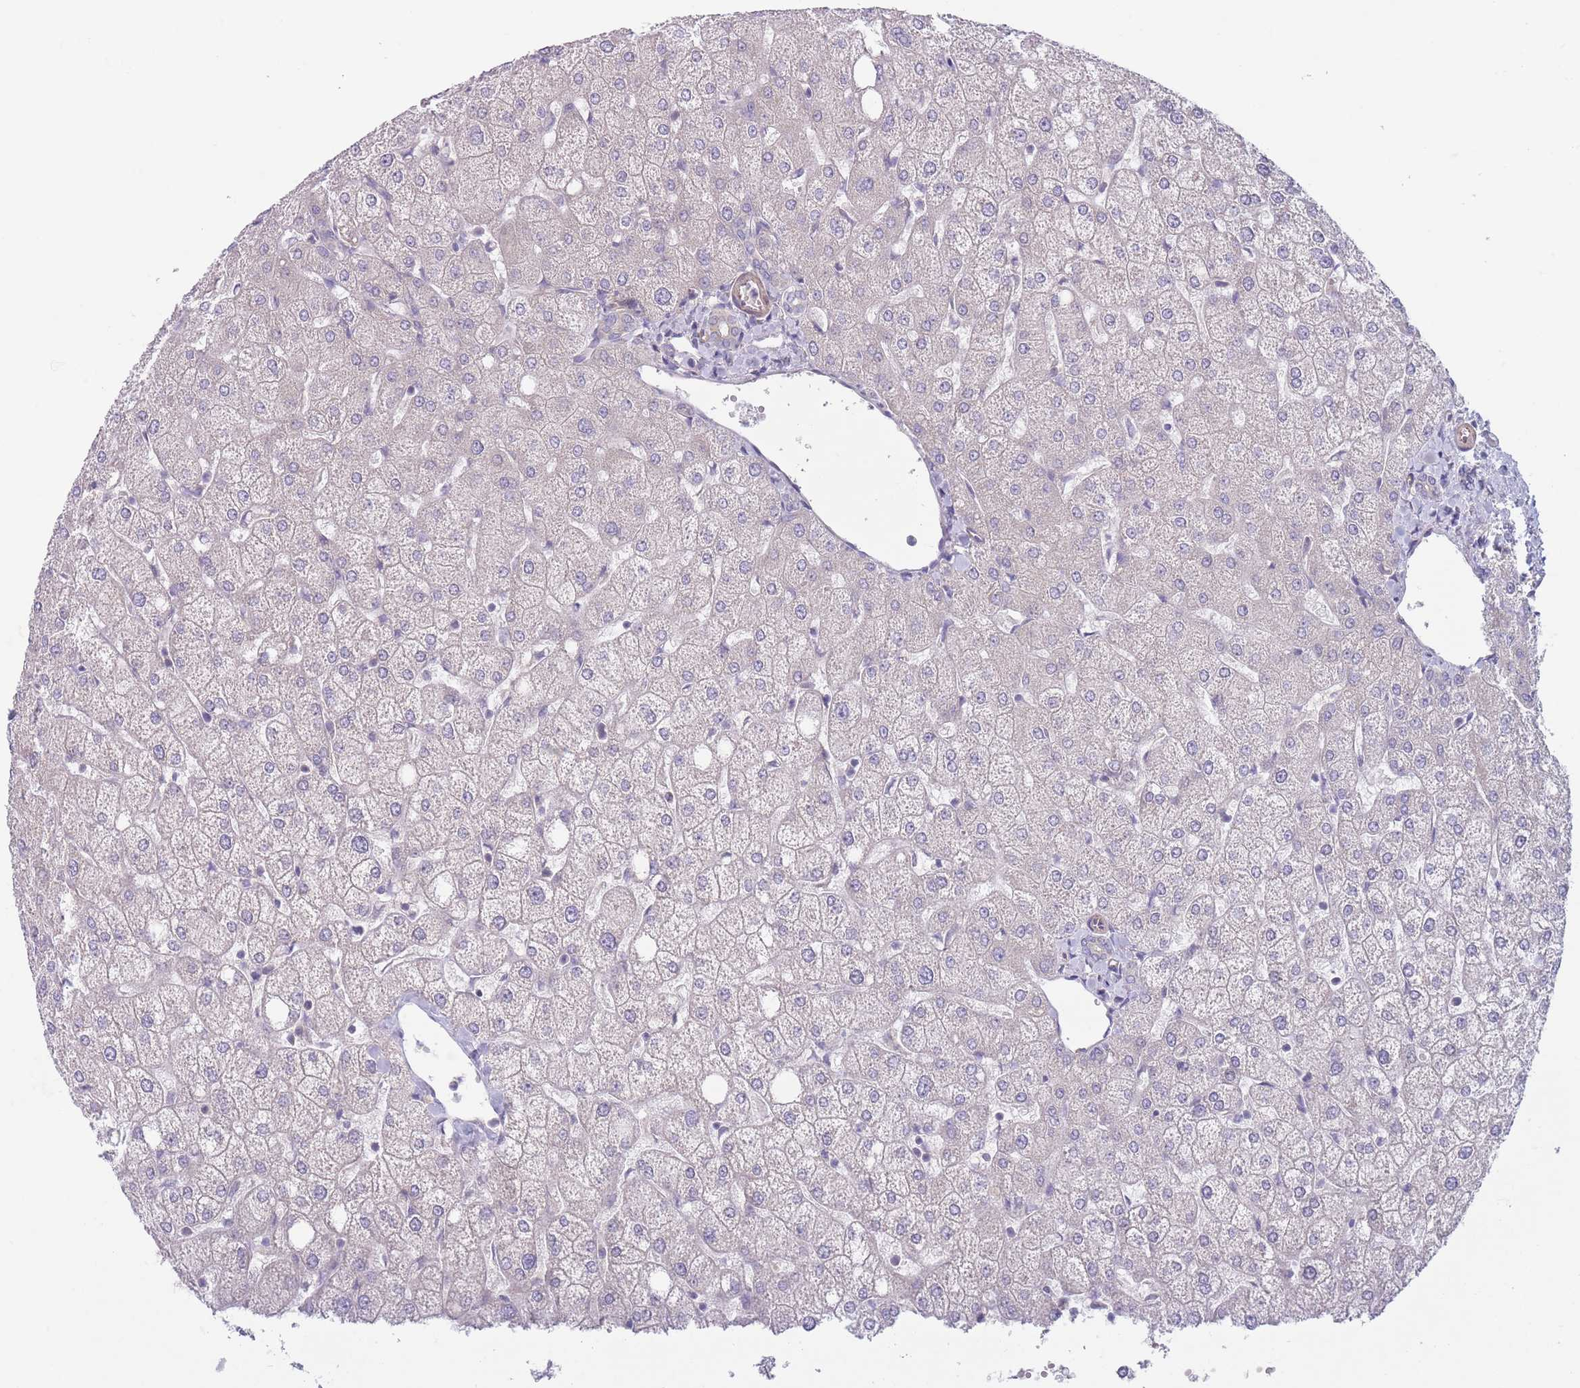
{"staining": {"intensity": "negative", "quantity": "none", "location": "none"}, "tissue": "liver", "cell_type": "Cholangiocytes", "image_type": "normal", "snomed": [{"axis": "morphology", "description": "Normal tissue, NOS"}, {"axis": "topography", "description": "Liver"}], "caption": "Protein analysis of normal liver displays no significant positivity in cholangiocytes.", "gene": "PNPLA5", "patient": {"sex": "female", "age": 54}}